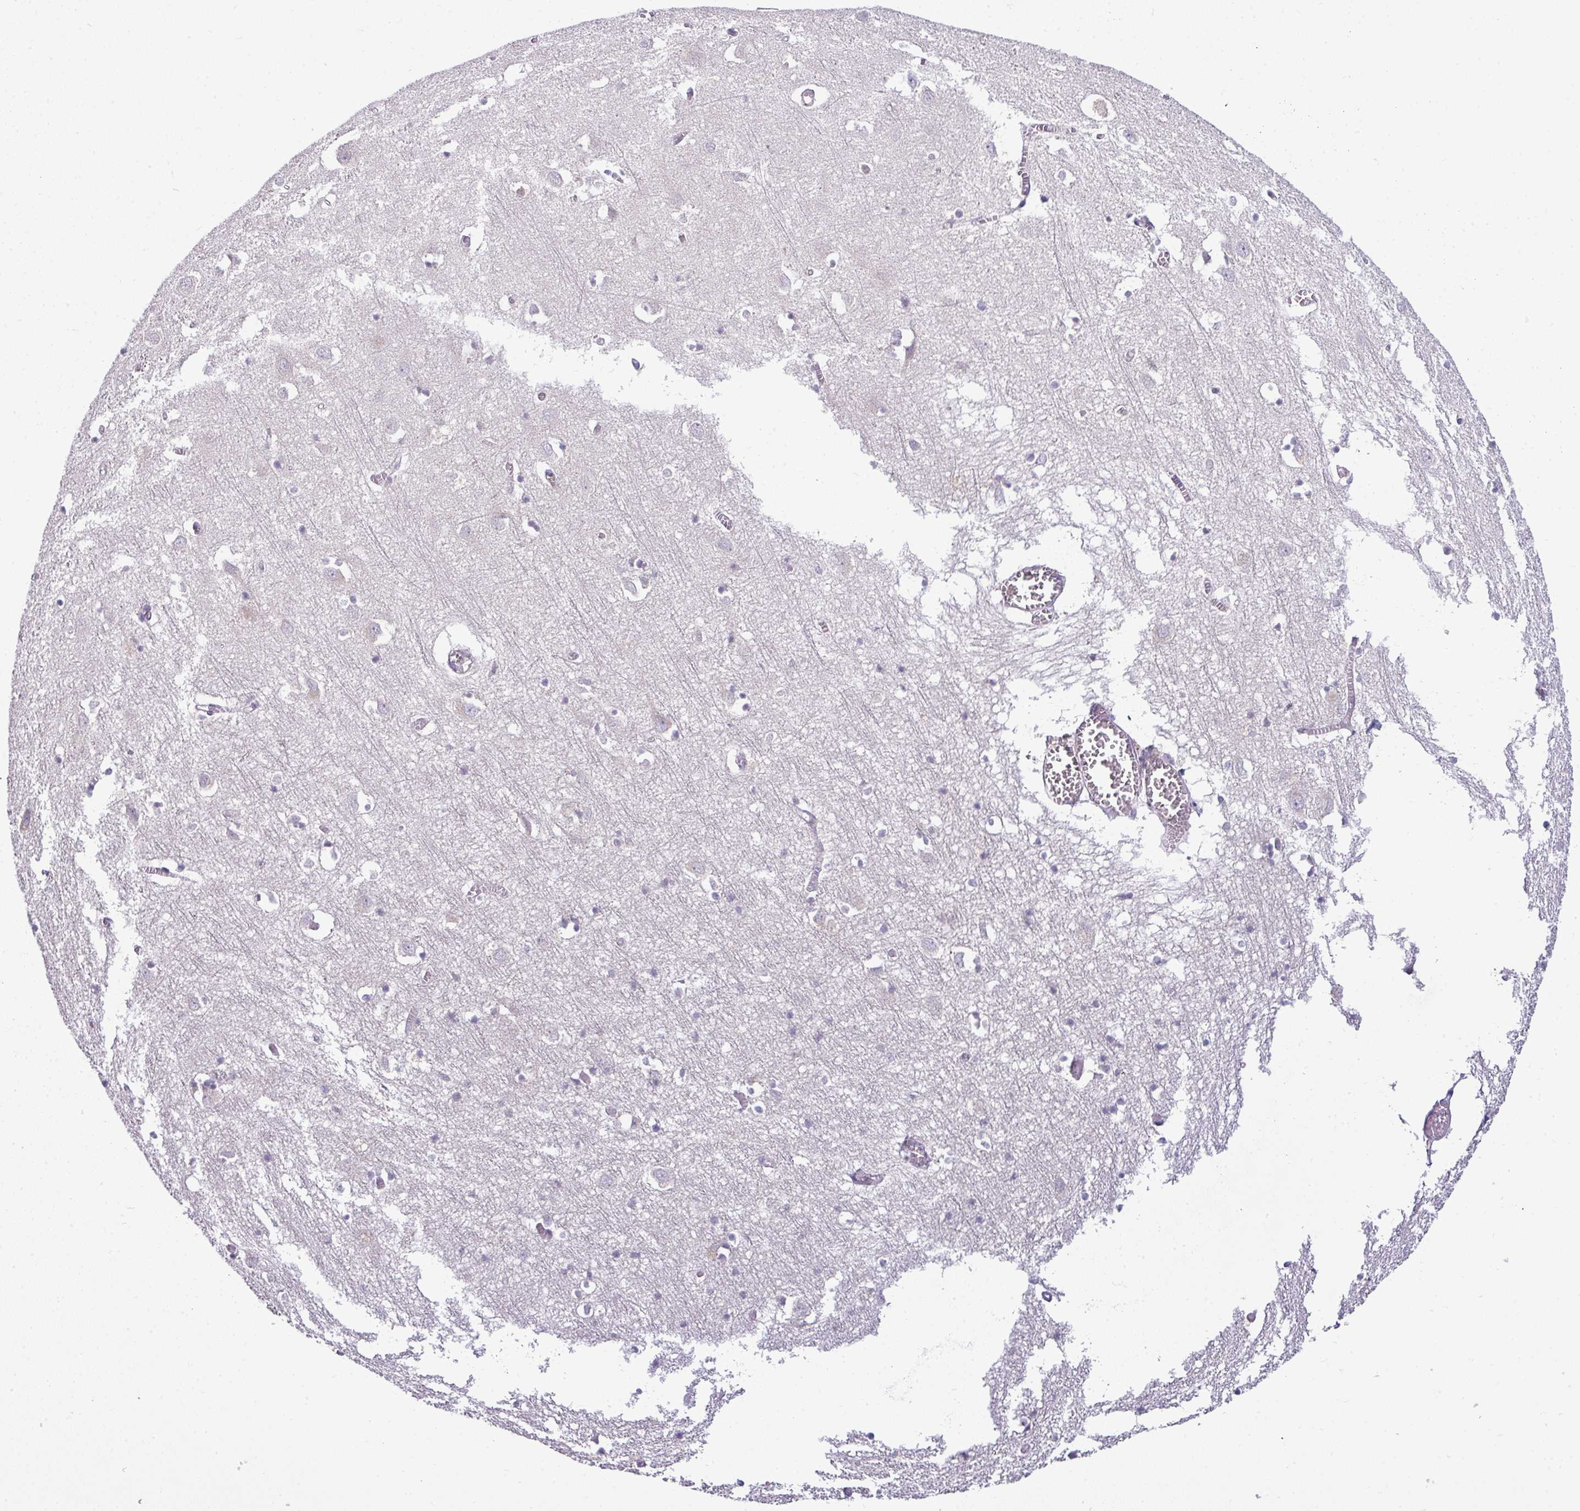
{"staining": {"intensity": "negative", "quantity": "none", "location": "none"}, "tissue": "cerebral cortex", "cell_type": "Endothelial cells", "image_type": "normal", "snomed": [{"axis": "morphology", "description": "Normal tissue, NOS"}, {"axis": "topography", "description": "Cerebral cortex"}], "caption": "Endothelial cells are negative for protein expression in normal human cerebral cortex. (Immunohistochemistry (ihc), brightfield microscopy, high magnification).", "gene": "HBEGF", "patient": {"sex": "male", "age": 70}}